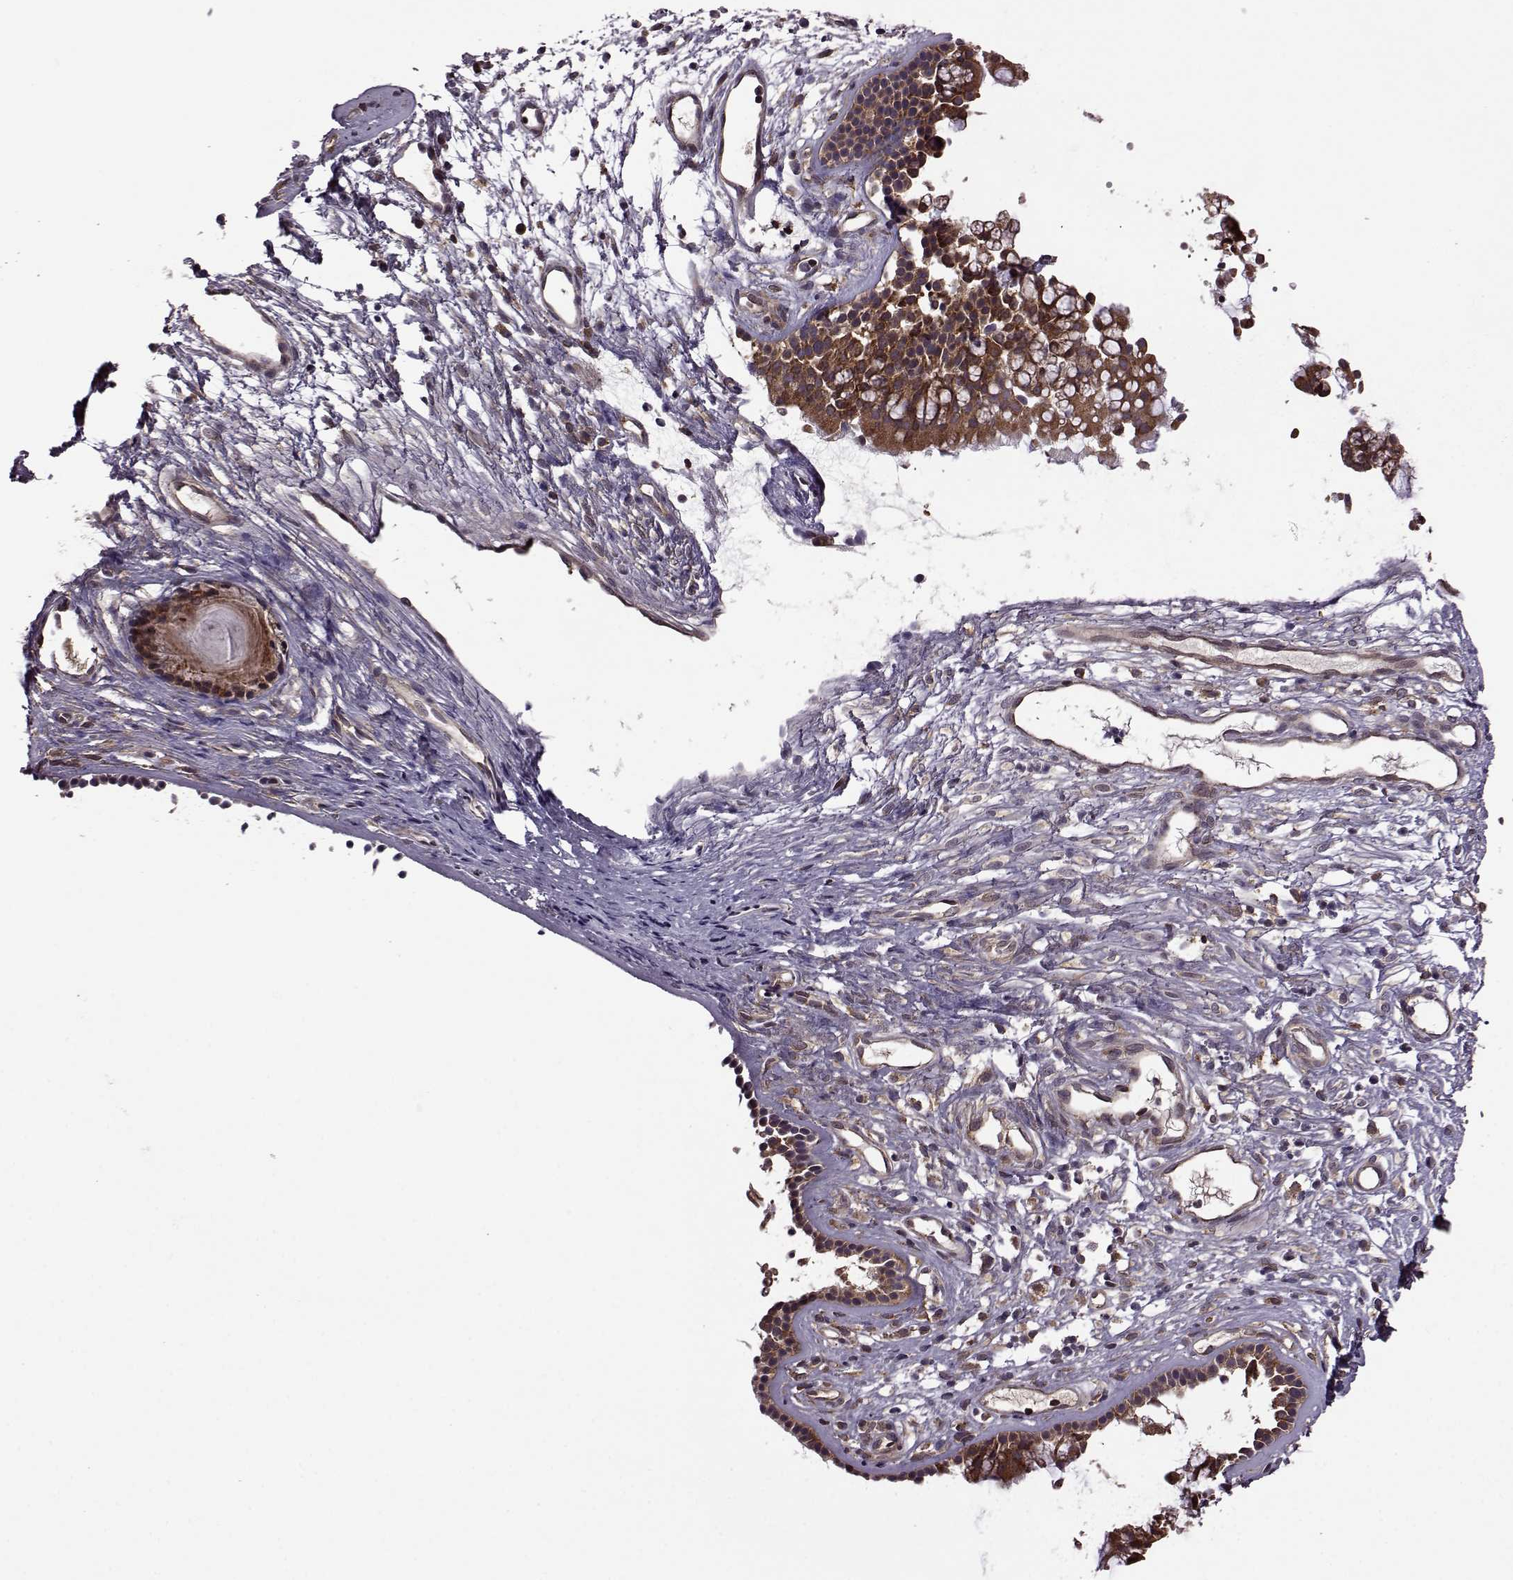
{"staining": {"intensity": "strong", "quantity": ">75%", "location": "cytoplasmic/membranous"}, "tissue": "nasopharynx", "cell_type": "Respiratory epithelial cells", "image_type": "normal", "snomed": [{"axis": "morphology", "description": "Normal tissue, NOS"}, {"axis": "topography", "description": "Nasopharynx"}], "caption": "Immunohistochemistry (IHC) photomicrograph of benign human nasopharynx stained for a protein (brown), which reveals high levels of strong cytoplasmic/membranous positivity in approximately >75% of respiratory epithelial cells.", "gene": "URI1", "patient": {"sex": "male", "age": 77}}